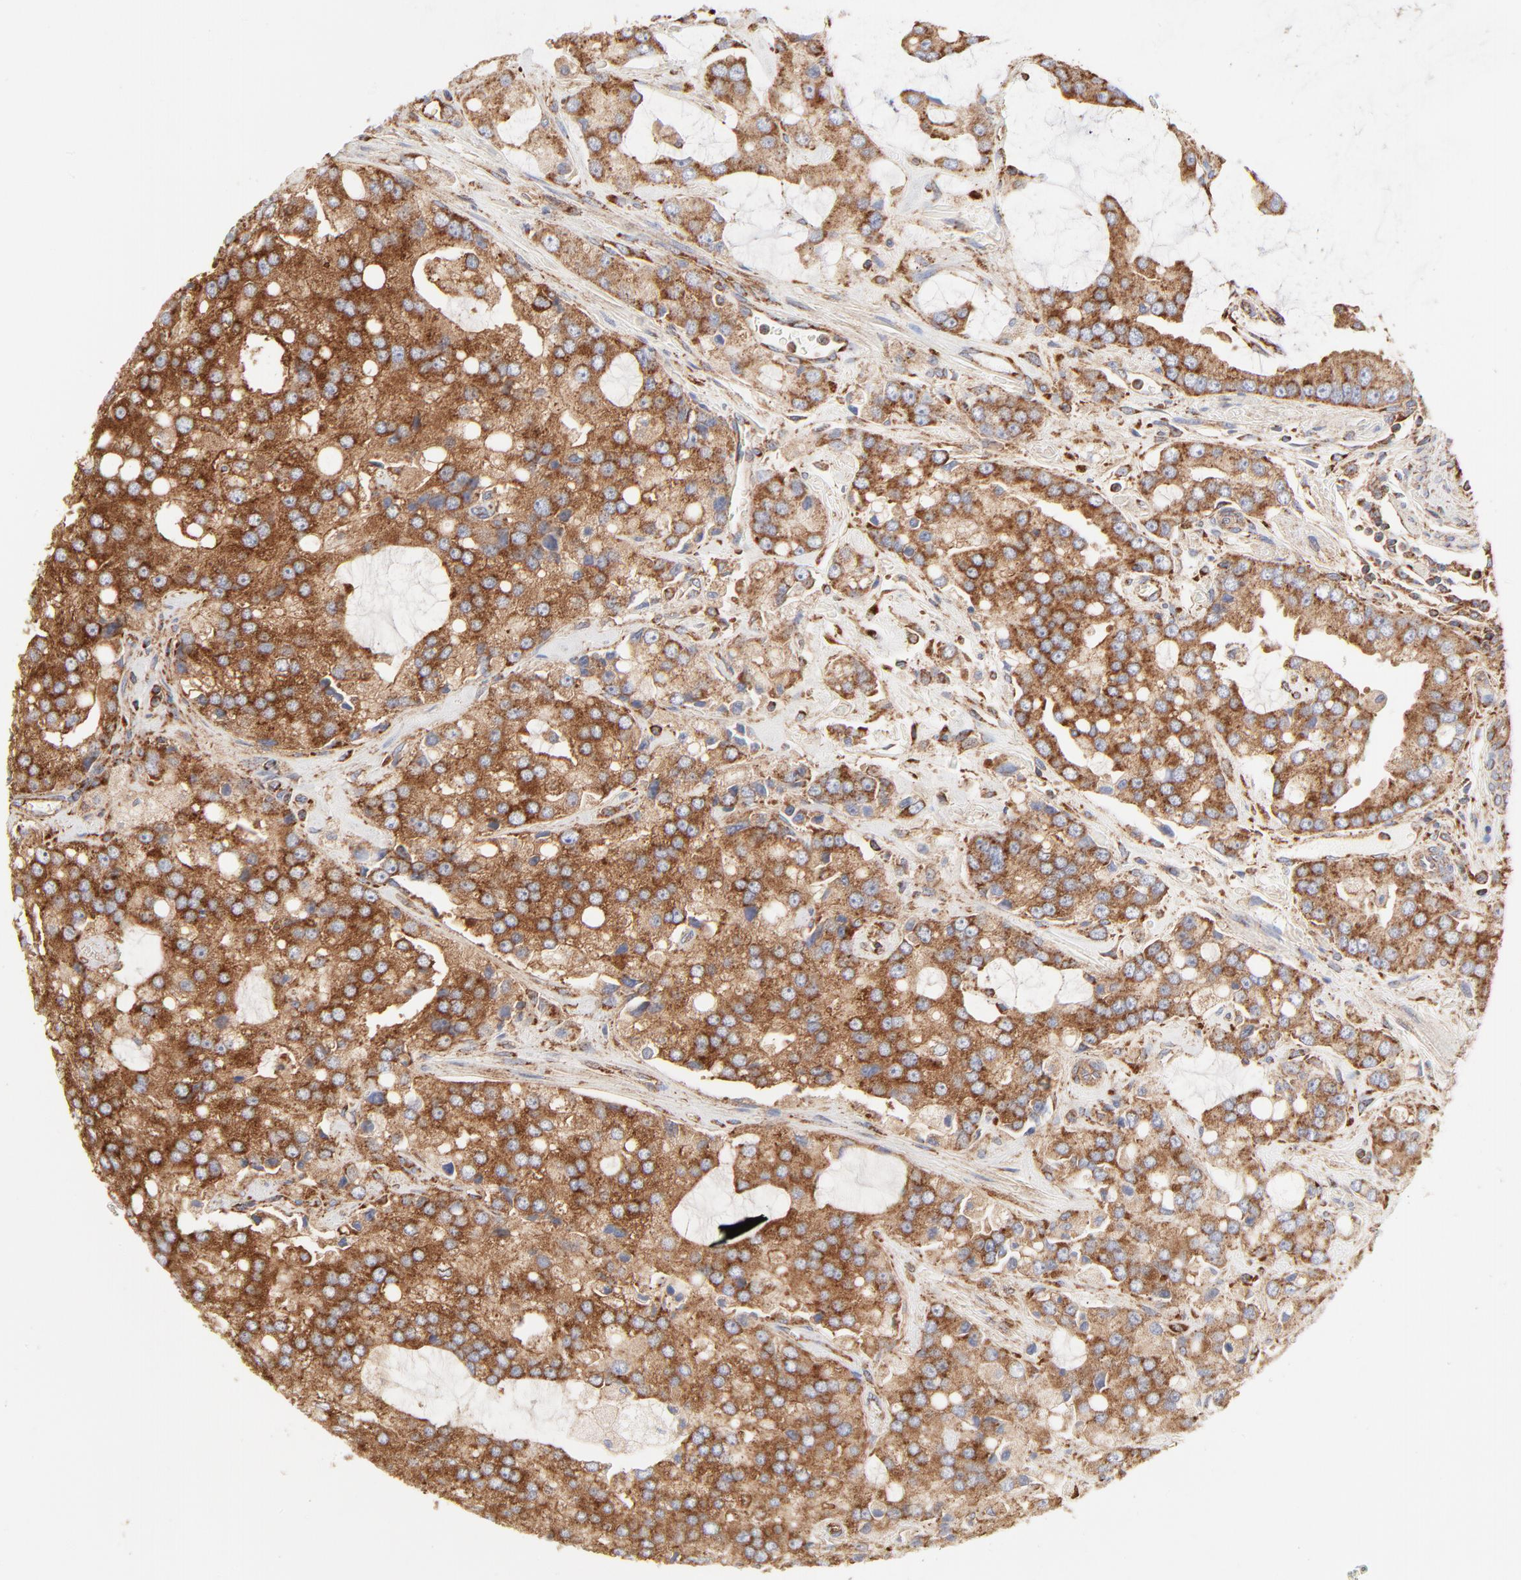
{"staining": {"intensity": "strong", "quantity": ">75%", "location": "cytoplasmic/membranous"}, "tissue": "prostate cancer", "cell_type": "Tumor cells", "image_type": "cancer", "snomed": [{"axis": "morphology", "description": "Adenocarcinoma, High grade"}, {"axis": "topography", "description": "Prostate"}], "caption": "Human high-grade adenocarcinoma (prostate) stained with a brown dye exhibits strong cytoplasmic/membranous positive positivity in about >75% of tumor cells.", "gene": "CLTB", "patient": {"sex": "male", "age": 67}}